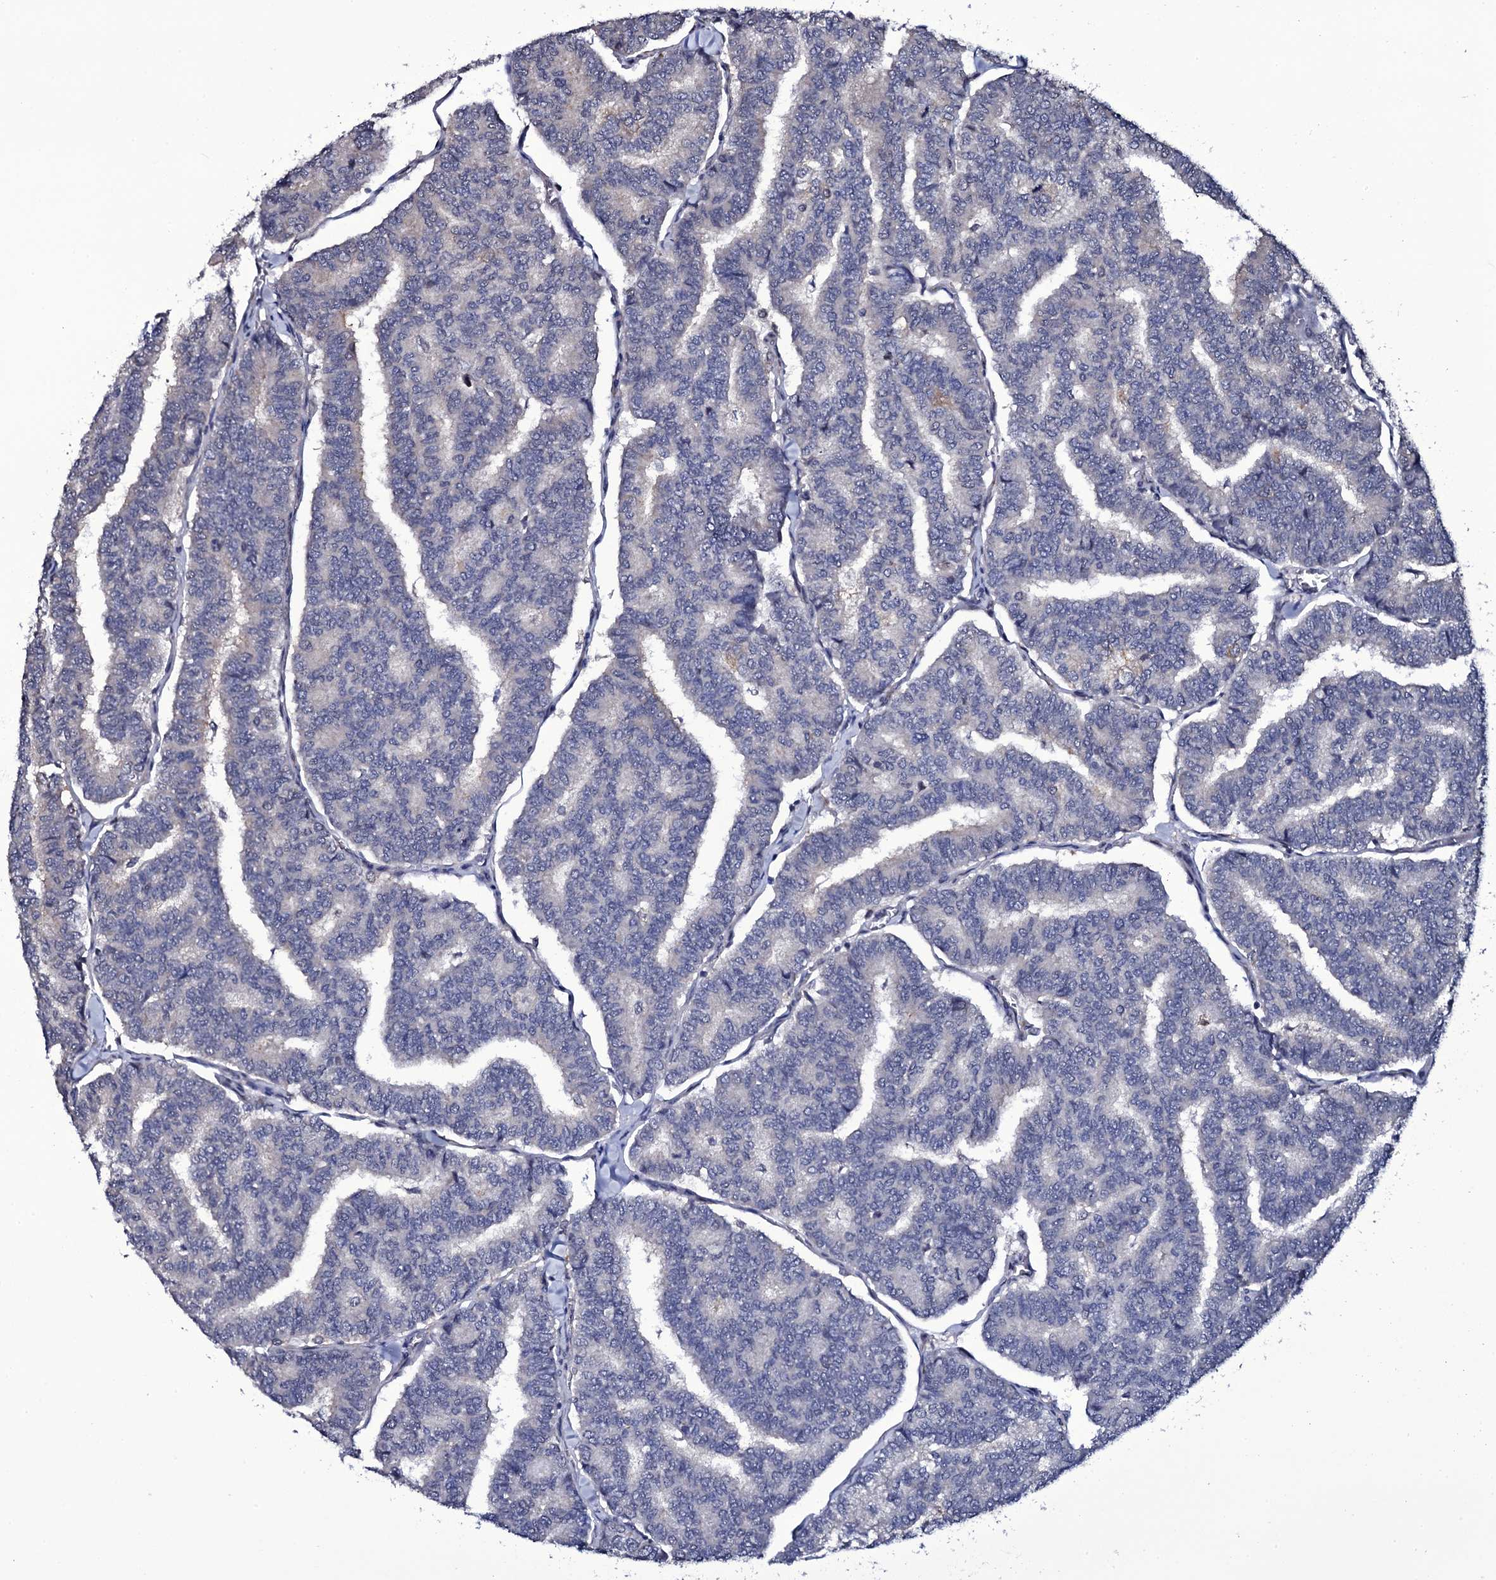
{"staining": {"intensity": "negative", "quantity": "none", "location": "none"}, "tissue": "thyroid cancer", "cell_type": "Tumor cells", "image_type": "cancer", "snomed": [{"axis": "morphology", "description": "Papillary adenocarcinoma, NOS"}, {"axis": "topography", "description": "Thyroid gland"}], "caption": "High power microscopy histopathology image of an immunohistochemistry (IHC) photomicrograph of thyroid cancer (papillary adenocarcinoma), revealing no significant staining in tumor cells. Nuclei are stained in blue.", "gene": "GAREM1", "patient": {"sex": "female", "age": 35}}